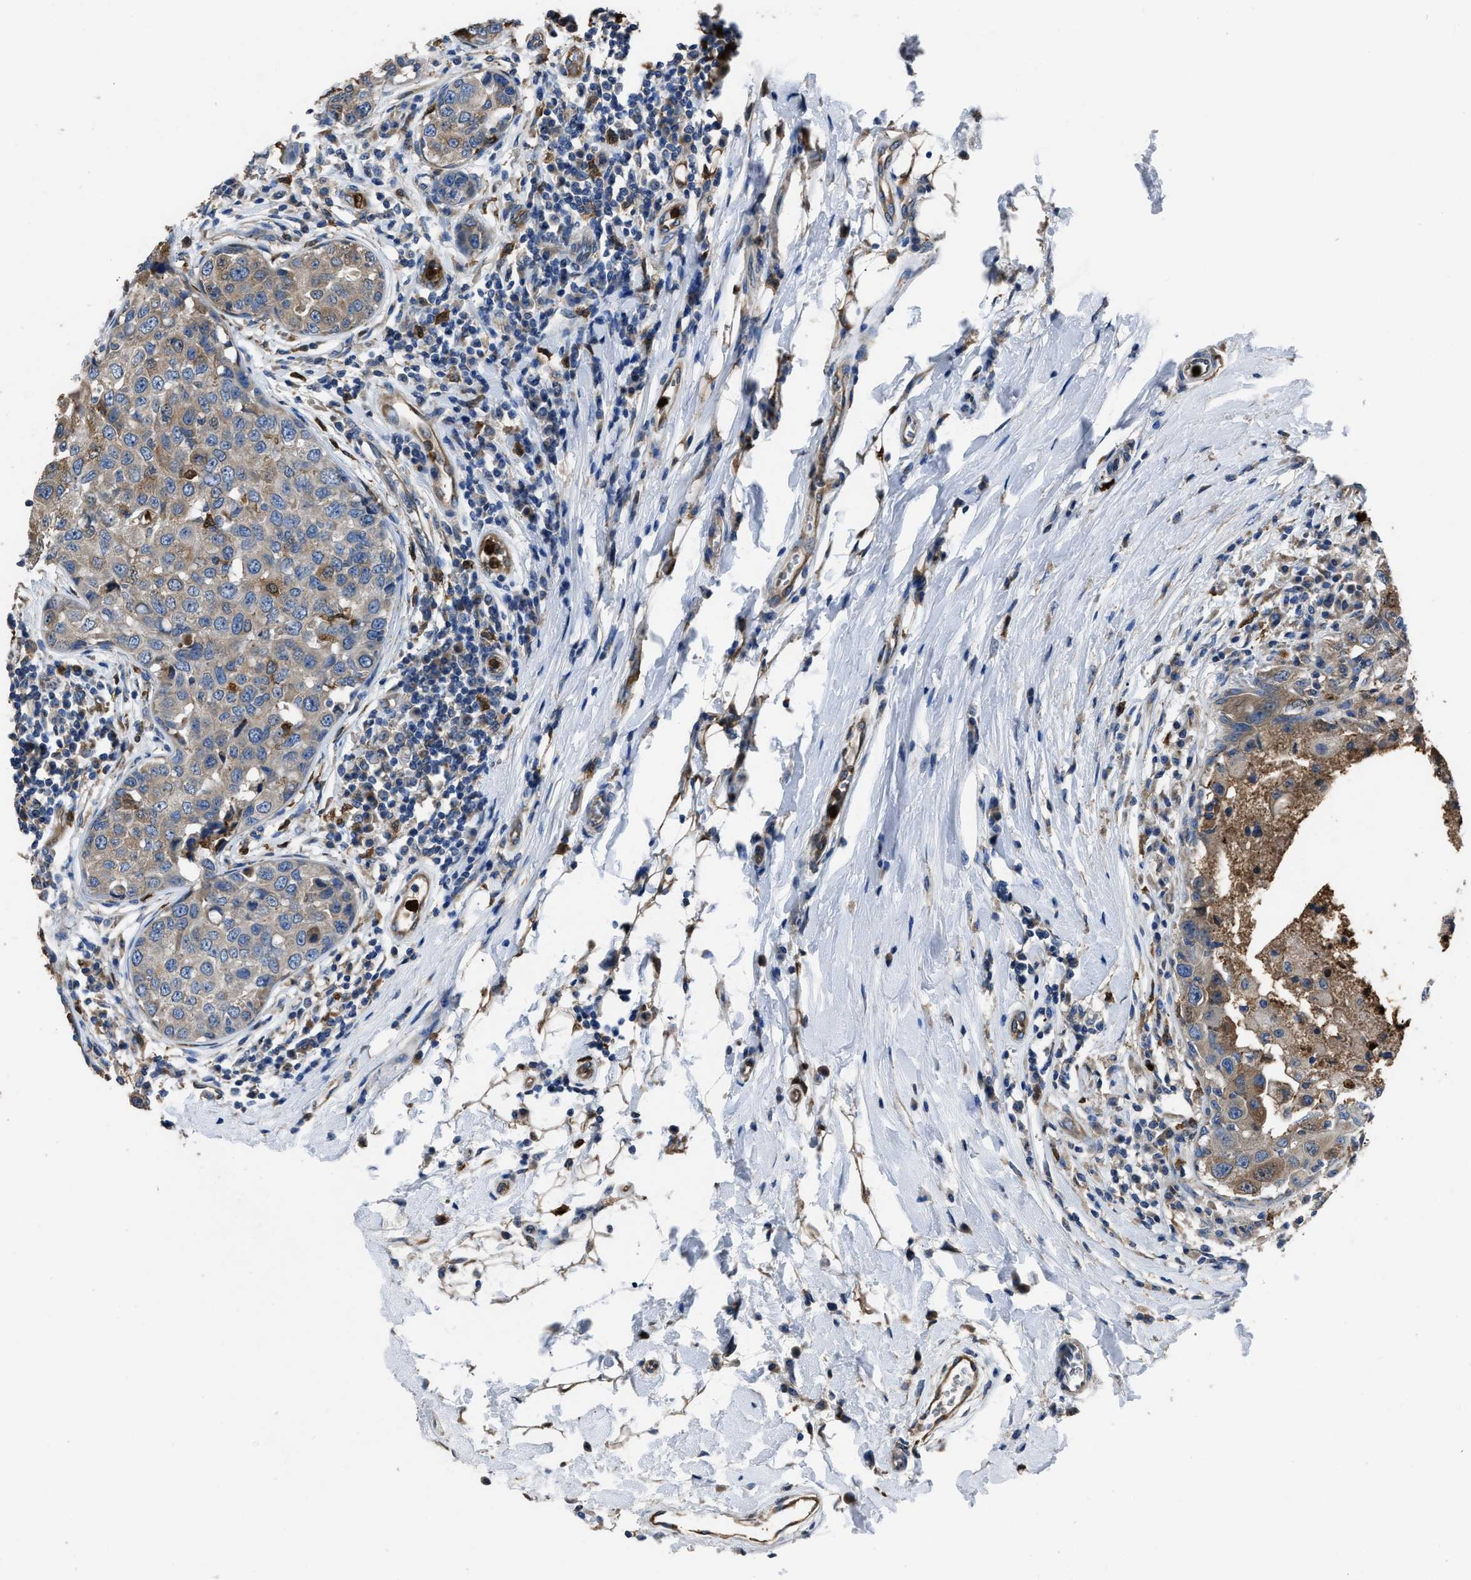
{"staining": {"intensity": "moderate", "quantity": "25%-75%", "location": "cytoplasmic/membranous"}, "tissue": "breast cancer", "cell_type": "Tumor cells", "image_type": "cancer", "snomed": [{"axis": "morphology", "description": "Duct carcinoma"}, {"axis": "topography", "description": "Breast"}], "caption": "Human breast invasive ductal carcinoma stained with a protein marker shows moderate staining in tumor cells.", "gene": "ANGPT1", "patient": {"sex": "female", "age": 27}}